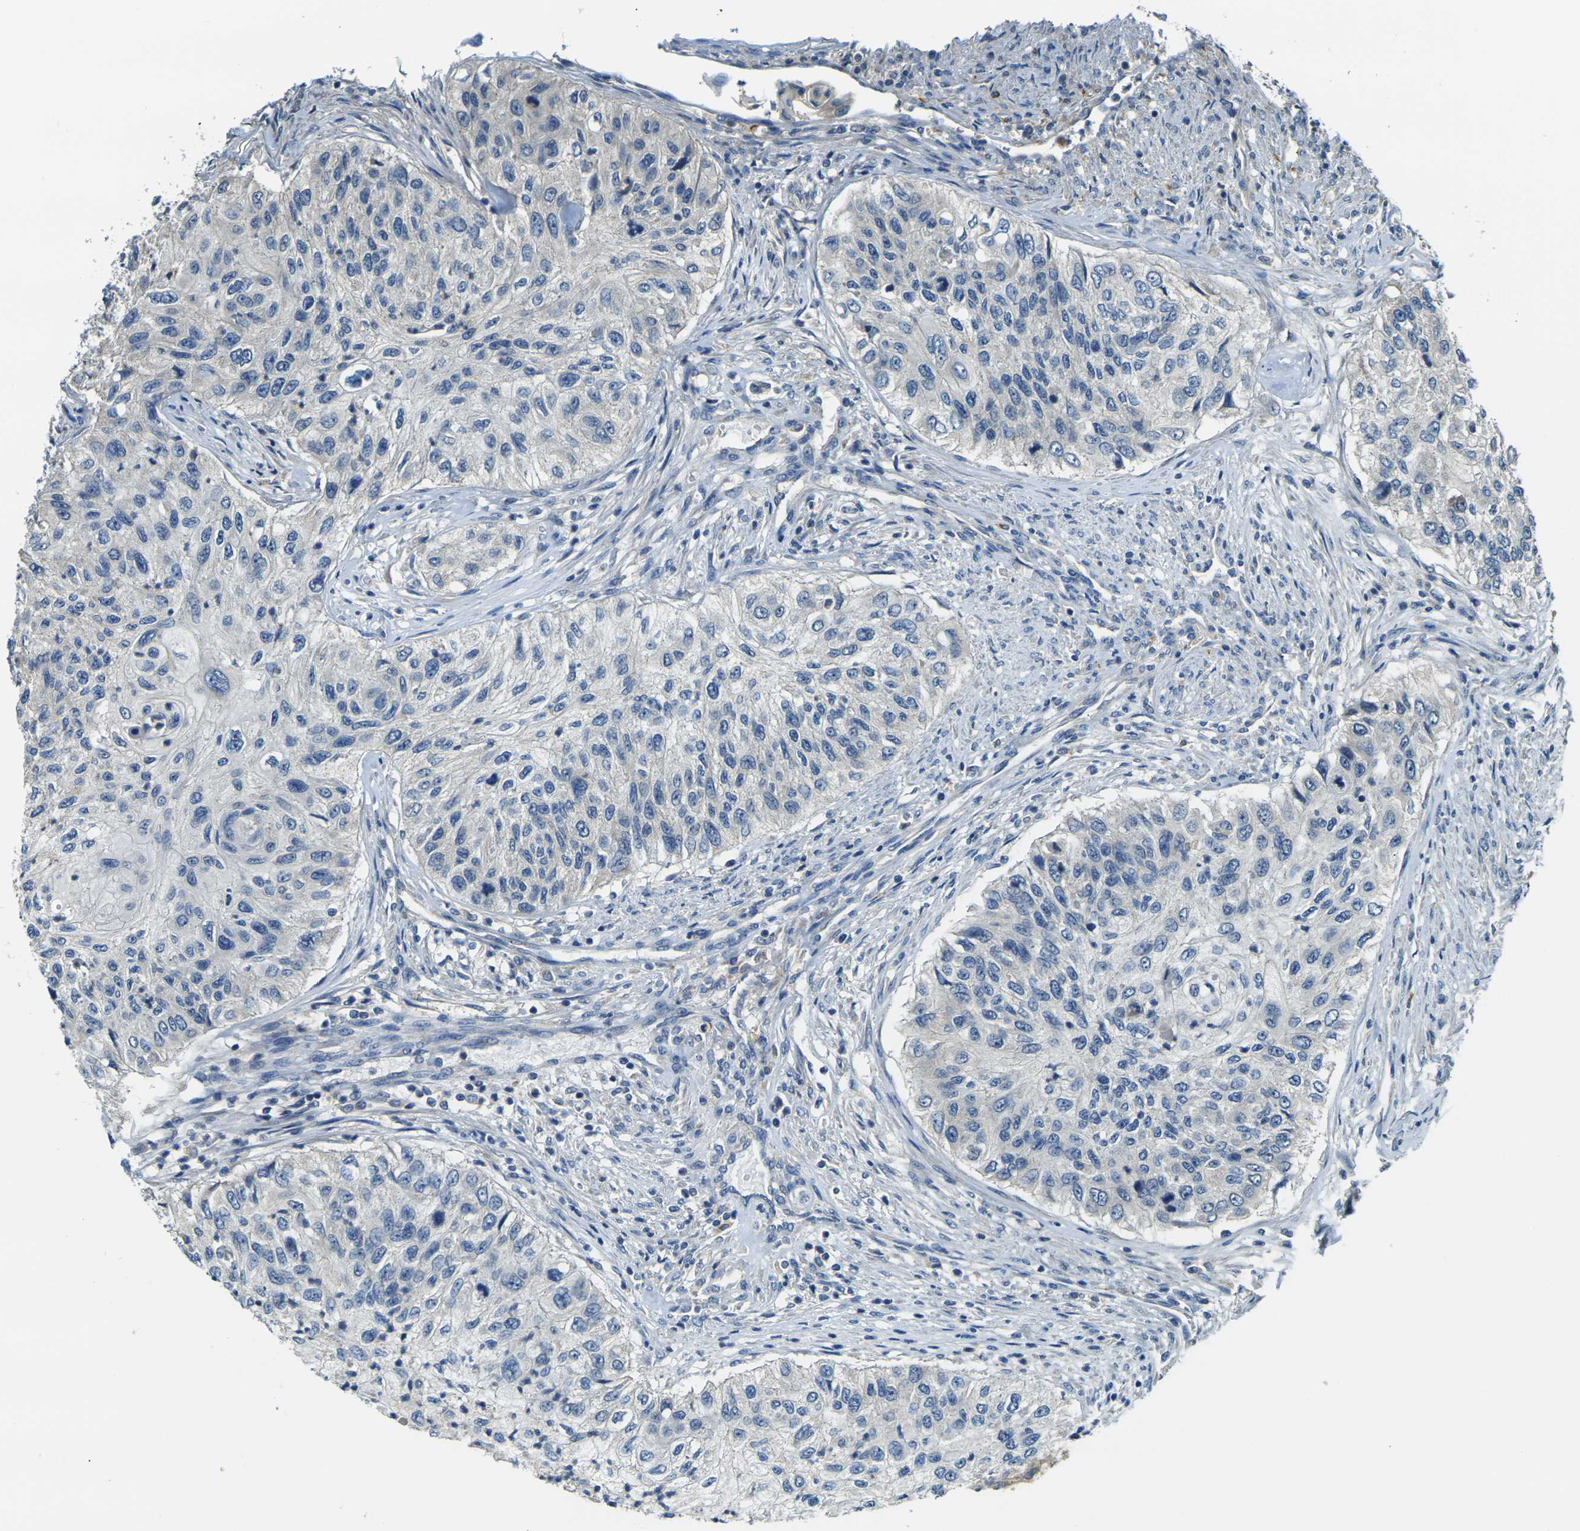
{"staining": {"intensity": "negative", "quantity": "none", "location": "none"}, "tissue": "urothelial cancer", "cell_type": "Tumor cells", "image_type": "cancer", "snomed": [{"axis": "morphology", "description": "Urothelial carcinoma, High grade"}, {"axis": "topography", "description": "Urinary bladder"}], "caption": "A micrograph of urothelial cancer stained for a protein reveals no brown staining in tumor cells. Nuclei are stained in blue.", "gene": "SHISAL2B", "patient": {"sex": "female", "age": 60}}